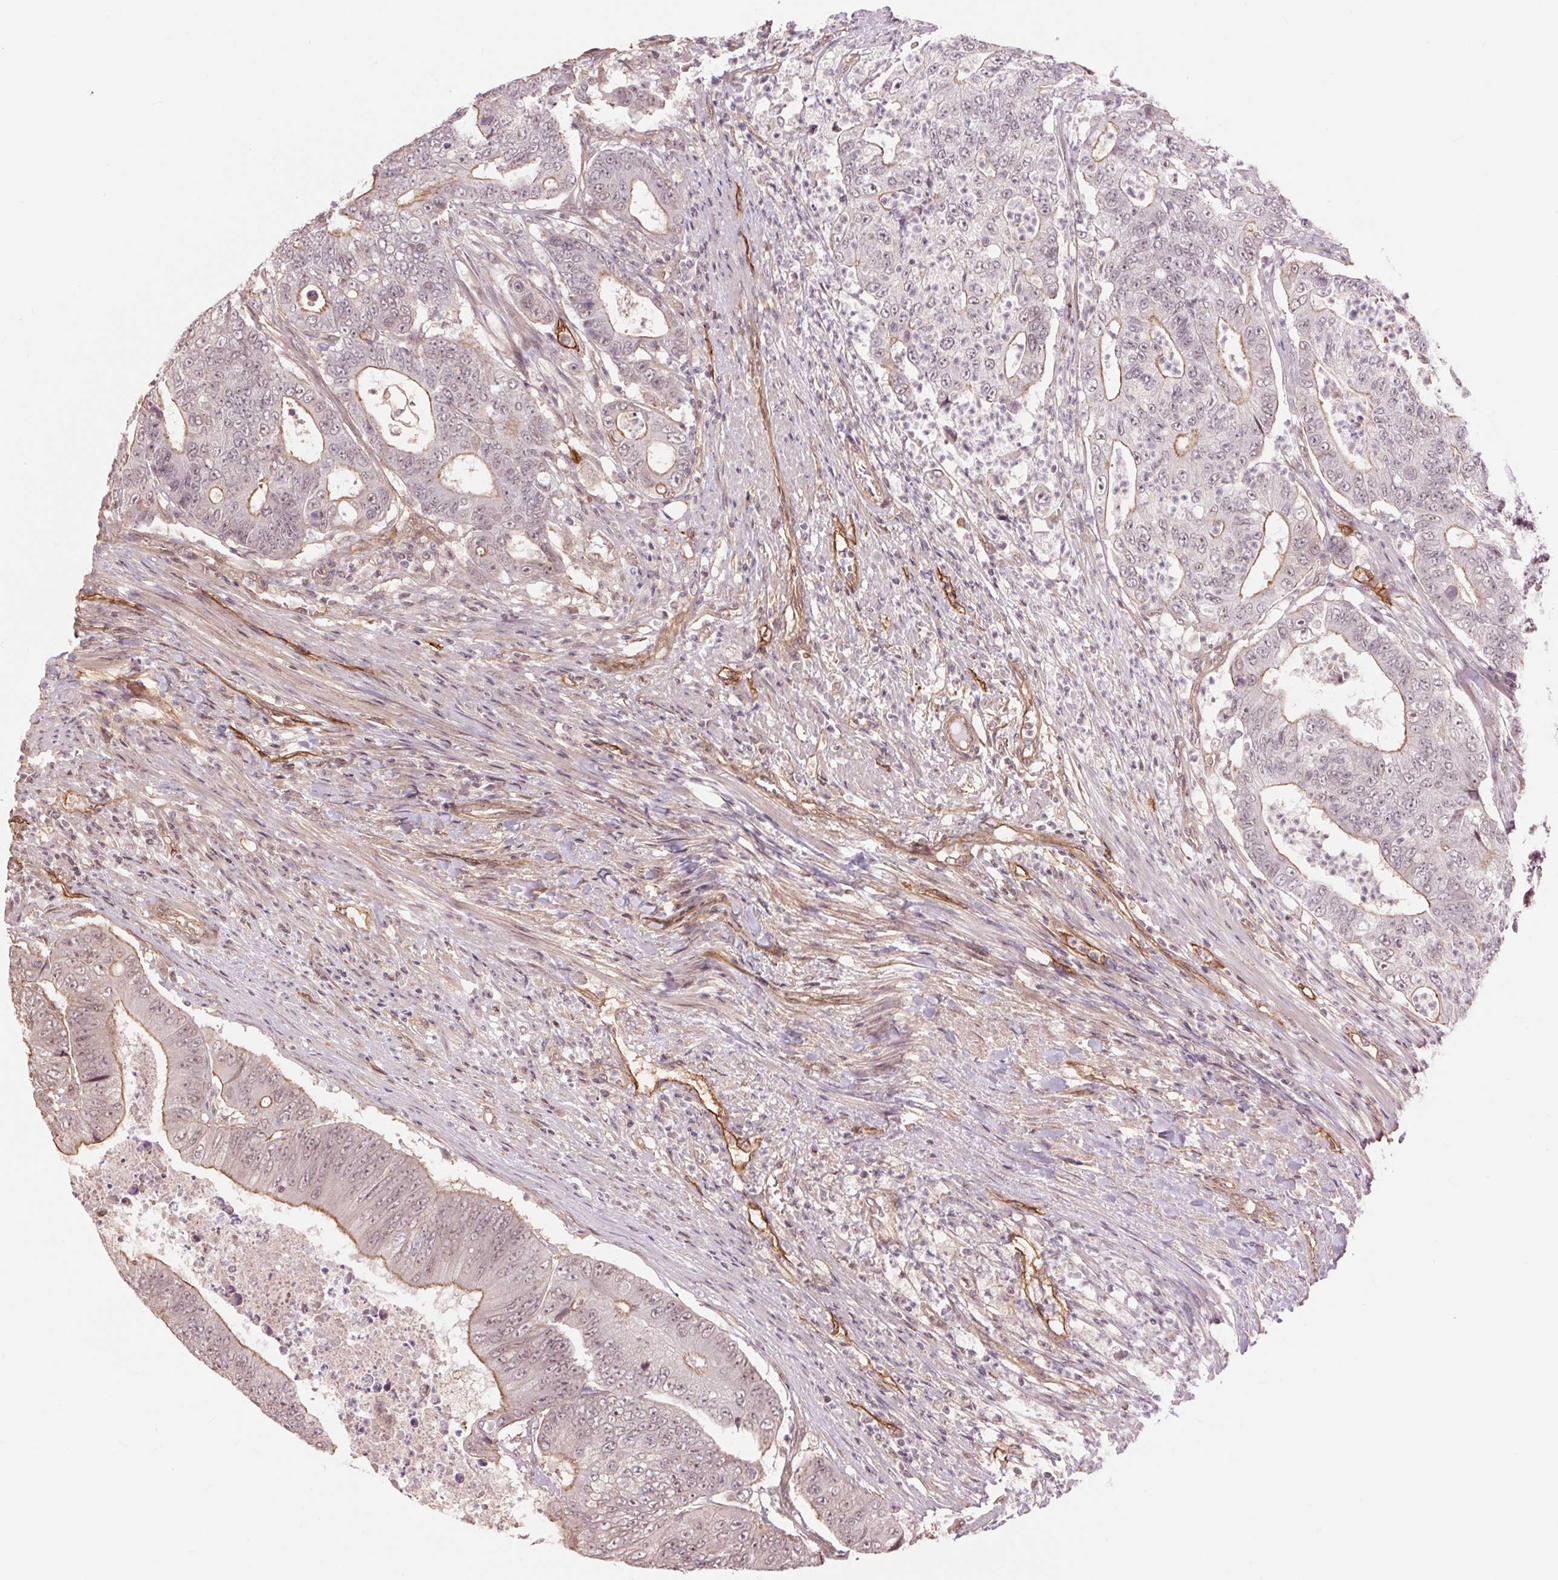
{"staining": {"intensity": "moderate", "quantity": "25%-75%", "location": "cytoplasmic/membranous"}, "tissue": "colorectal cancer", "cell_type": "Tumor cells", "image_type": "cancer", "snomed": [{"axis": "morphology", "description": "Adenocarcinoma, NOS"}, {"axis": "topography", "description": "Colon"}], "caption": "Adenocarcinoma (colorectal) was stained to show a protein in brown. There is medium levels of moderate cytoplasmic/membranous positivity in approximately 25%-75% of tumor cells. (brown staining indicates protein expression, while blue staining denotes nuclei).", "gene": "PALM", "patient": {"sex": "female", "age": 48}}